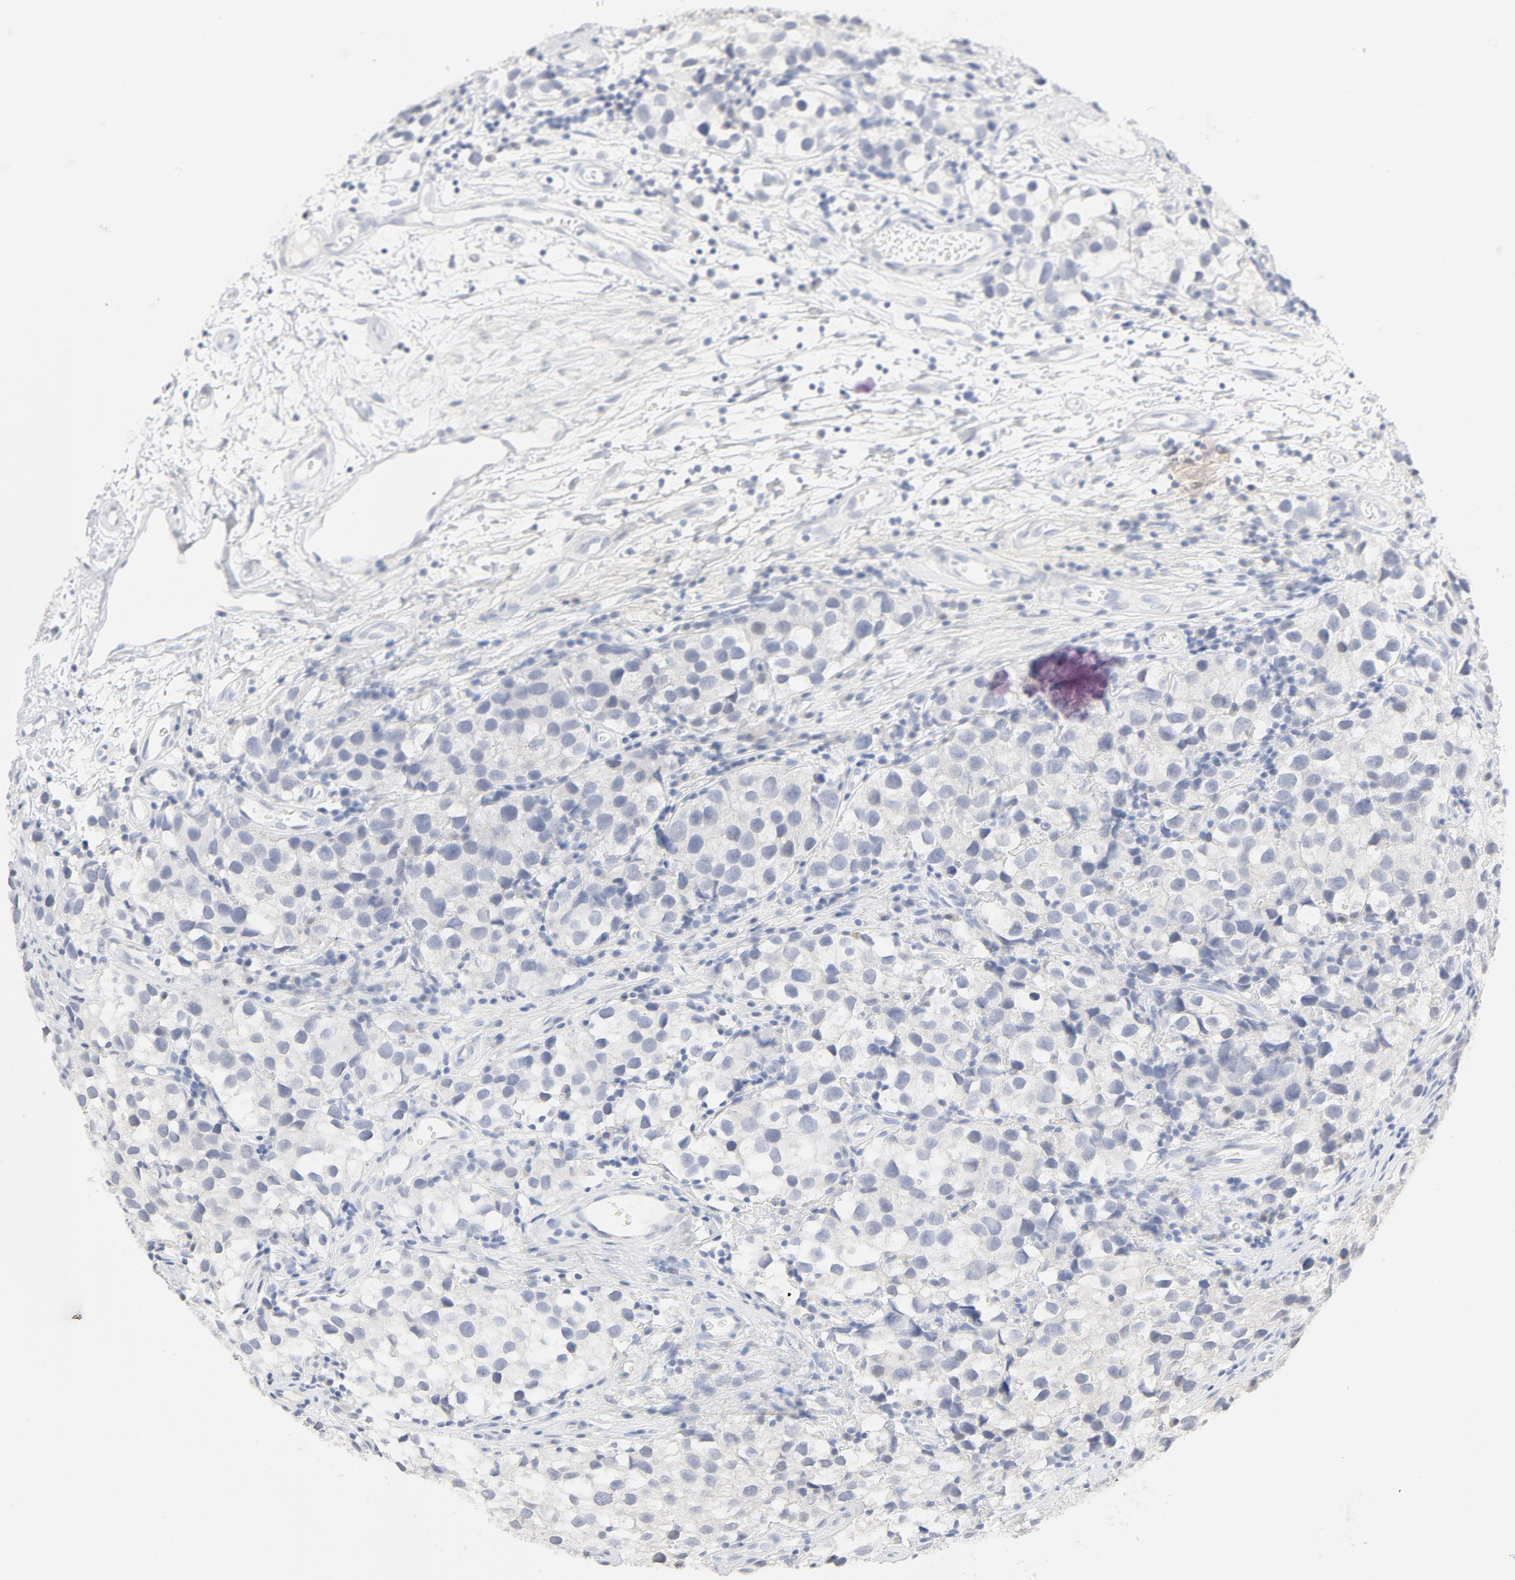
{"staining": {"intensity": "negative", "quantity": "none", "location": "none"}, "tissue": "testis cancer", "cell_type": "Tumor cells", "image_type": "cancer", "snomed": [{"axis": "morphology", "description": "Seminoma, NOS"}, {"axis": "topography", "description": "Testis"}], "caption": "Micrograph shows no protein expression in tumor cells of testis cancer (seminoma) tissue. (DAB immunohistochemistry, high magnification).", "gene": "PGM1", "patient": {"sex": "male", "age": 39}}